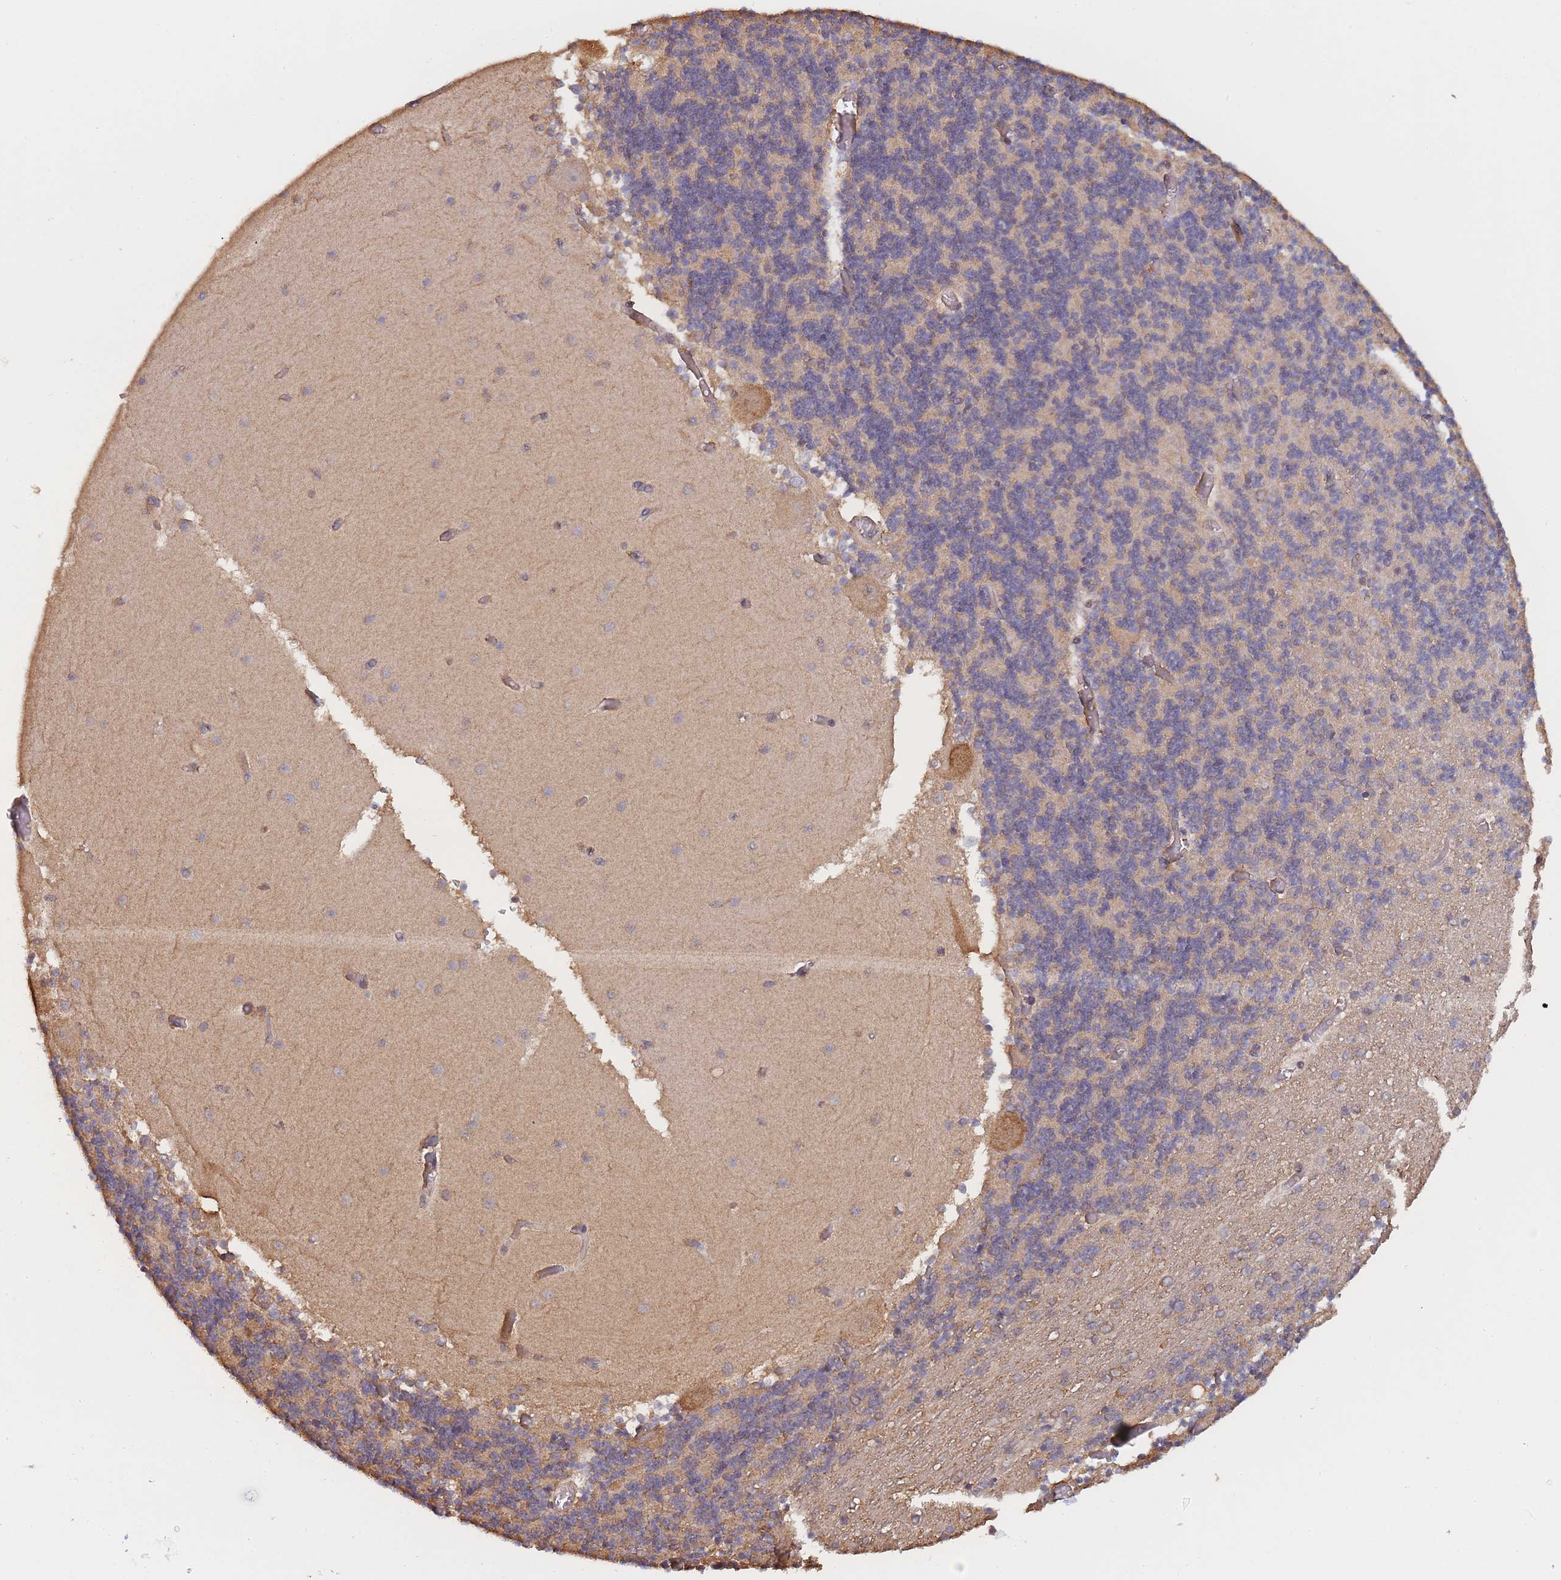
{"staining": {"intensity": "negative", "quantity": "none", "location": "none"}, "tissue": "cerebellum", "cell_type": "Cells in granular layer", "image_type": "normal", "snomed": [{"axis": "morphology", "description": "Normal tissue, NOS"}, {"axis": "topography", "description": "Cerebellum"}], "caption": "This micrograph is of normal cerebellum stained with IHC to label a protein in brown with the nuclei are counter-stained blue. There is no positivity in cells in granular layer.", "gene": "METRN", "patient": {"sex": "female", "age": 28}}